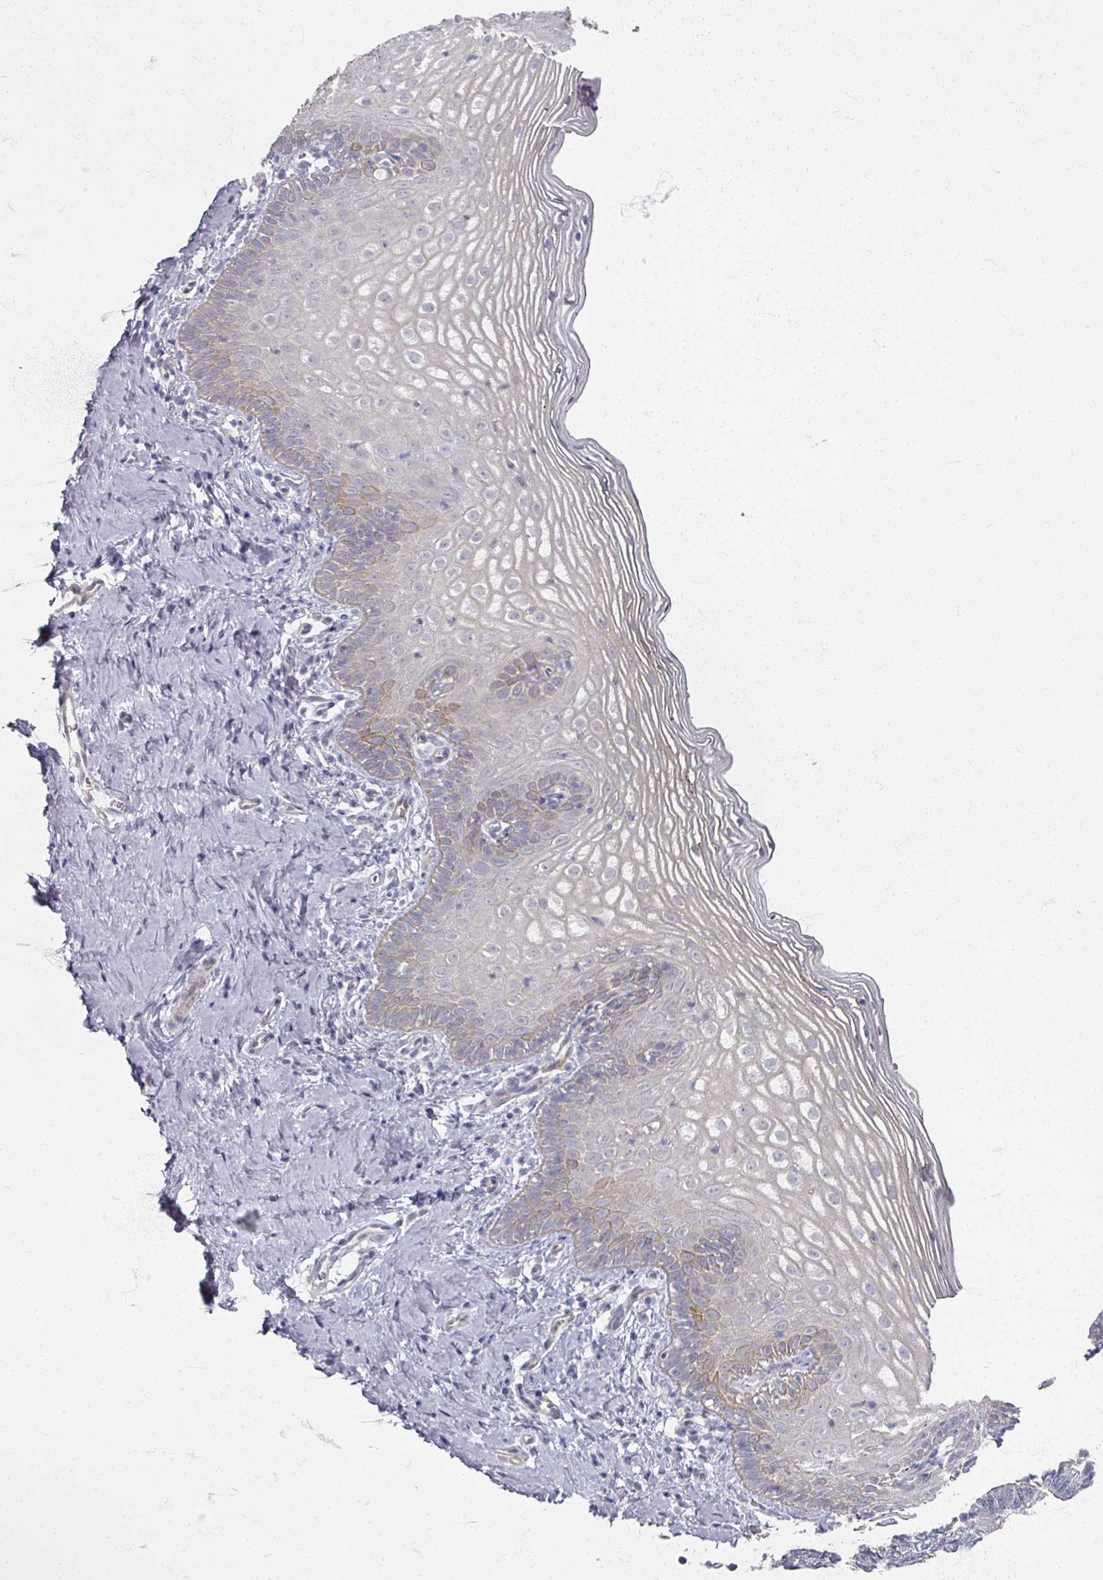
{"staining": {"intensity": "weak", "quantity": "<25%", "location": "cytoplasmic/membranous"}, "tissue": "cervix", "cell_type": "Glandular cells", "image_type": "normal", "snomed": [{"axis": "morphology", "description": "Normal tissue, NOS"}, {"axis": "topography", "description": "Cervix"}], "caption": "Immunohistochemistry of benign human cervix exhibits no expression in glandular cells. (Brightfield microscopy of DAB immunohistochemistry (IHC) at high magnification).", "gene": "TTYH3", "patient": {"sex": "female", "age": 44}}